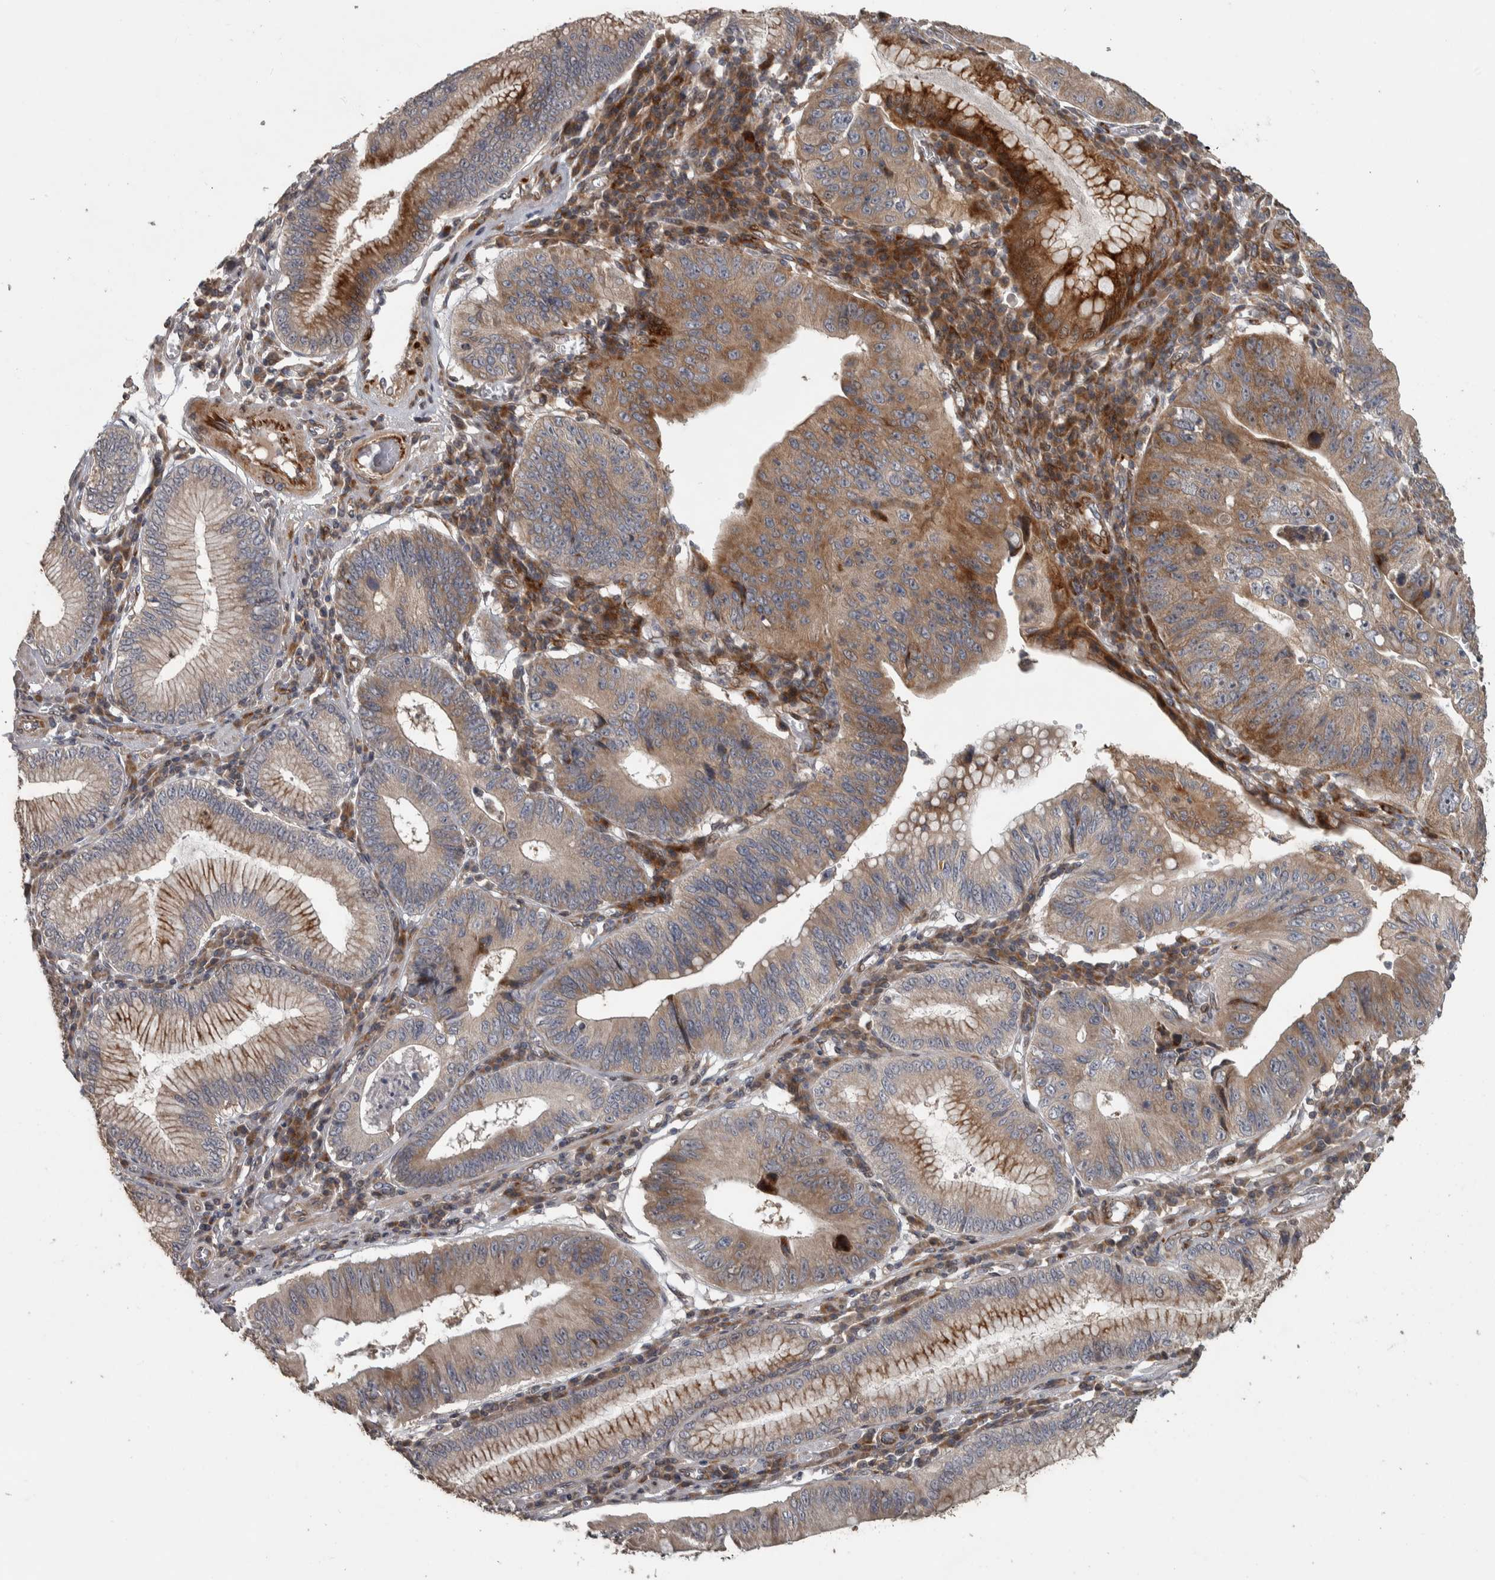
{"staining": {"intensity": "moderate", "quantity": "25%-75%", "location": "cytoplasmic/membranous"}, "tissue": "stomach cancer", "cell_type": "Tumor cells", "image_type": "cancer", "snomed": [{"axis": "morphology", "description": "Adenocarcinoma, NOS"}, {"axis": "topography", "description": "Stomach"}], "caption": "Human stomach adenocarcinoma stained with a protein marker shows moderate staining in tumor cells.", "gene": "ERAL1", "patient": {"sex": "male", "age": 59}}